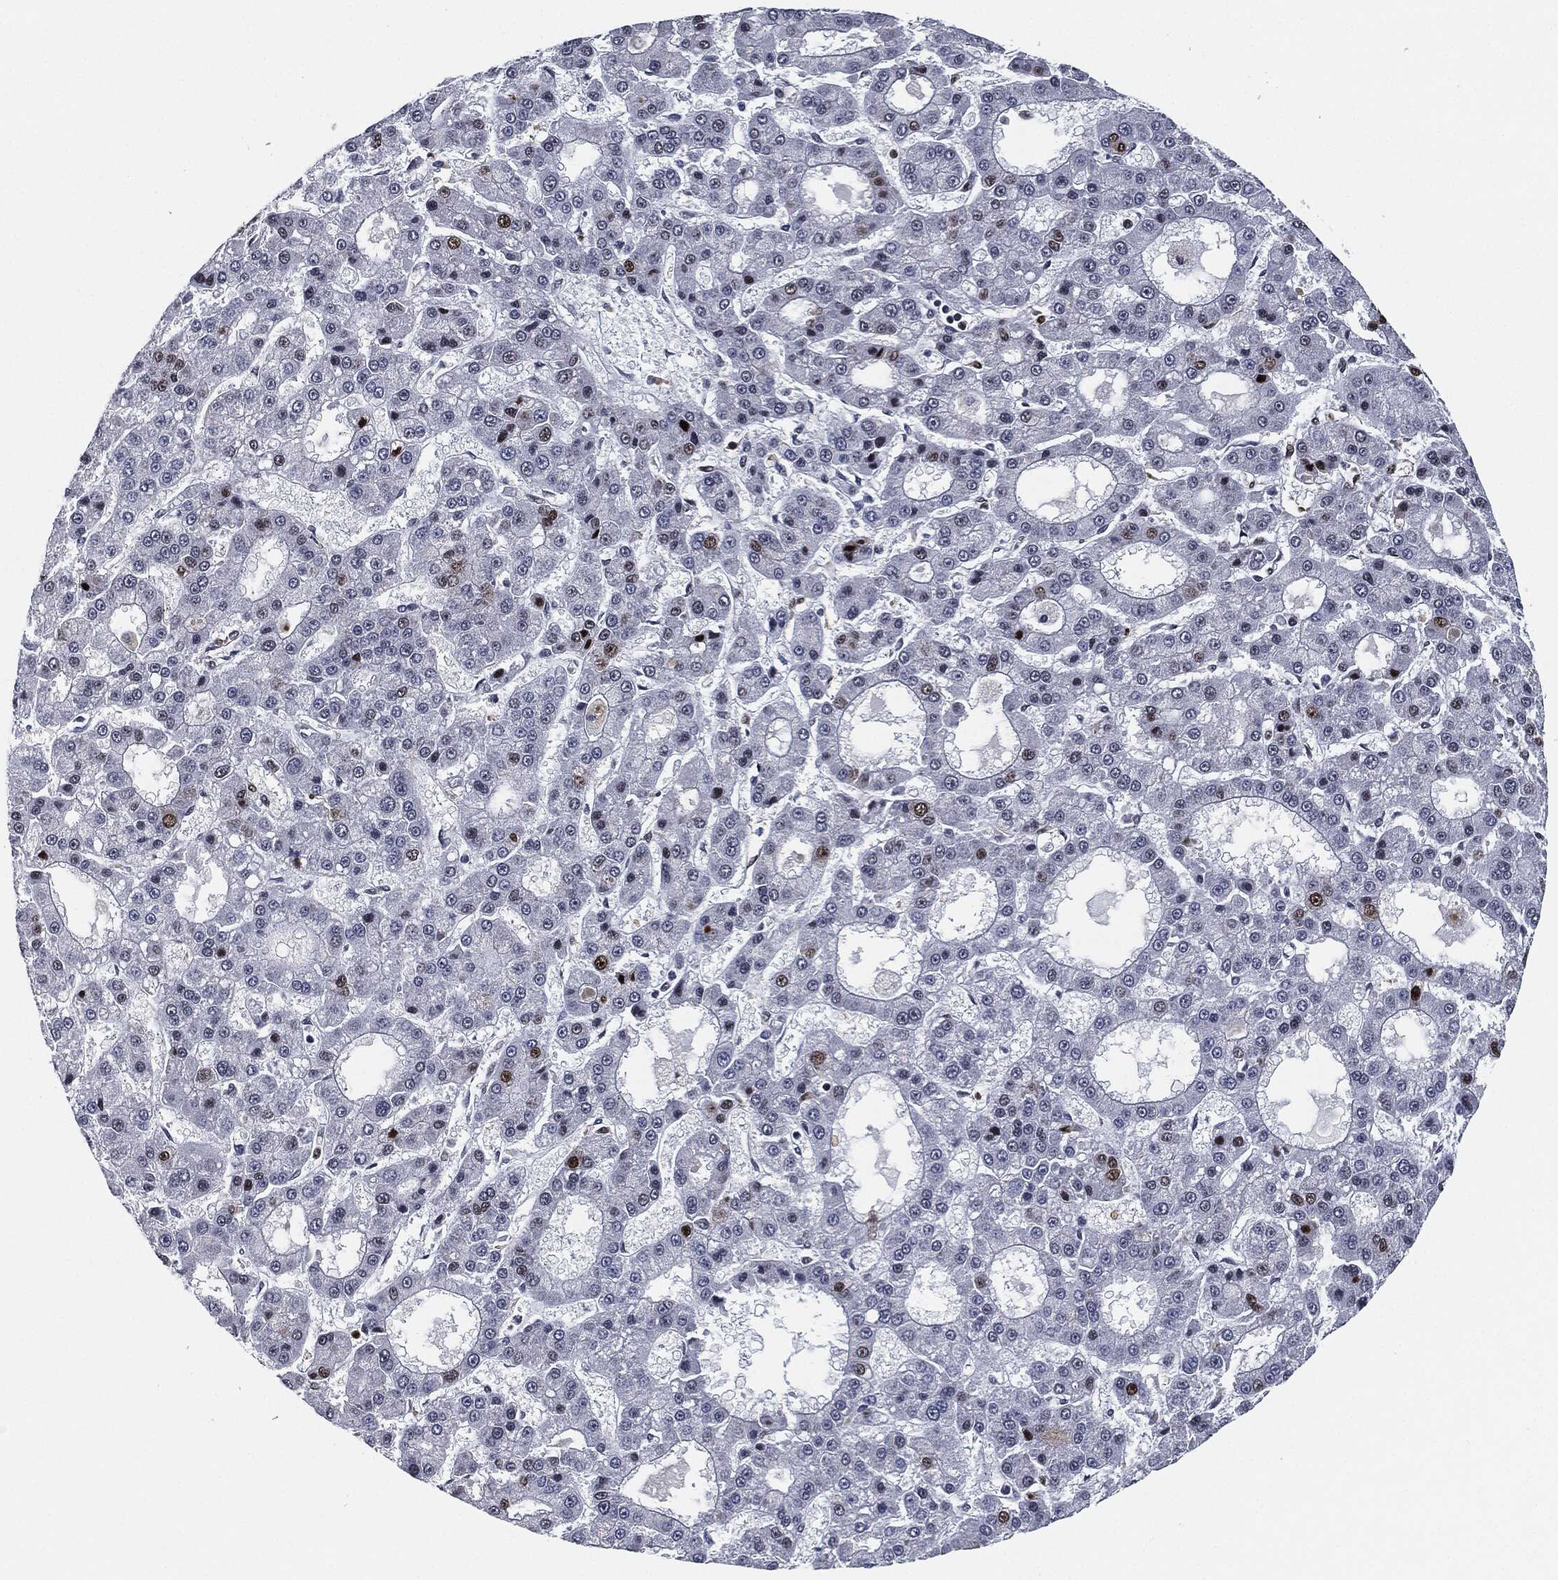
{"staining": {"intensity": "strong", "quantity": "<25%", "location": "nuclear"}, "tissue": "liver cancer", "cell_type": "Tumor cells", "image_type": "cancer", "snomed": [{"axis": "morphology", "description": "Carcinoma, Hepatocellular, NOS"}, {"axis": "topography", "description": "Liver"}], "caption": "The histopathology image demonstrates immunohistochemical staining of liver cancer. There is strong nuclear staining is appreciated in approximately <25% of tumor cells.", "gene": "PCNA", "patient": {"sex": "male", "age": 70}}